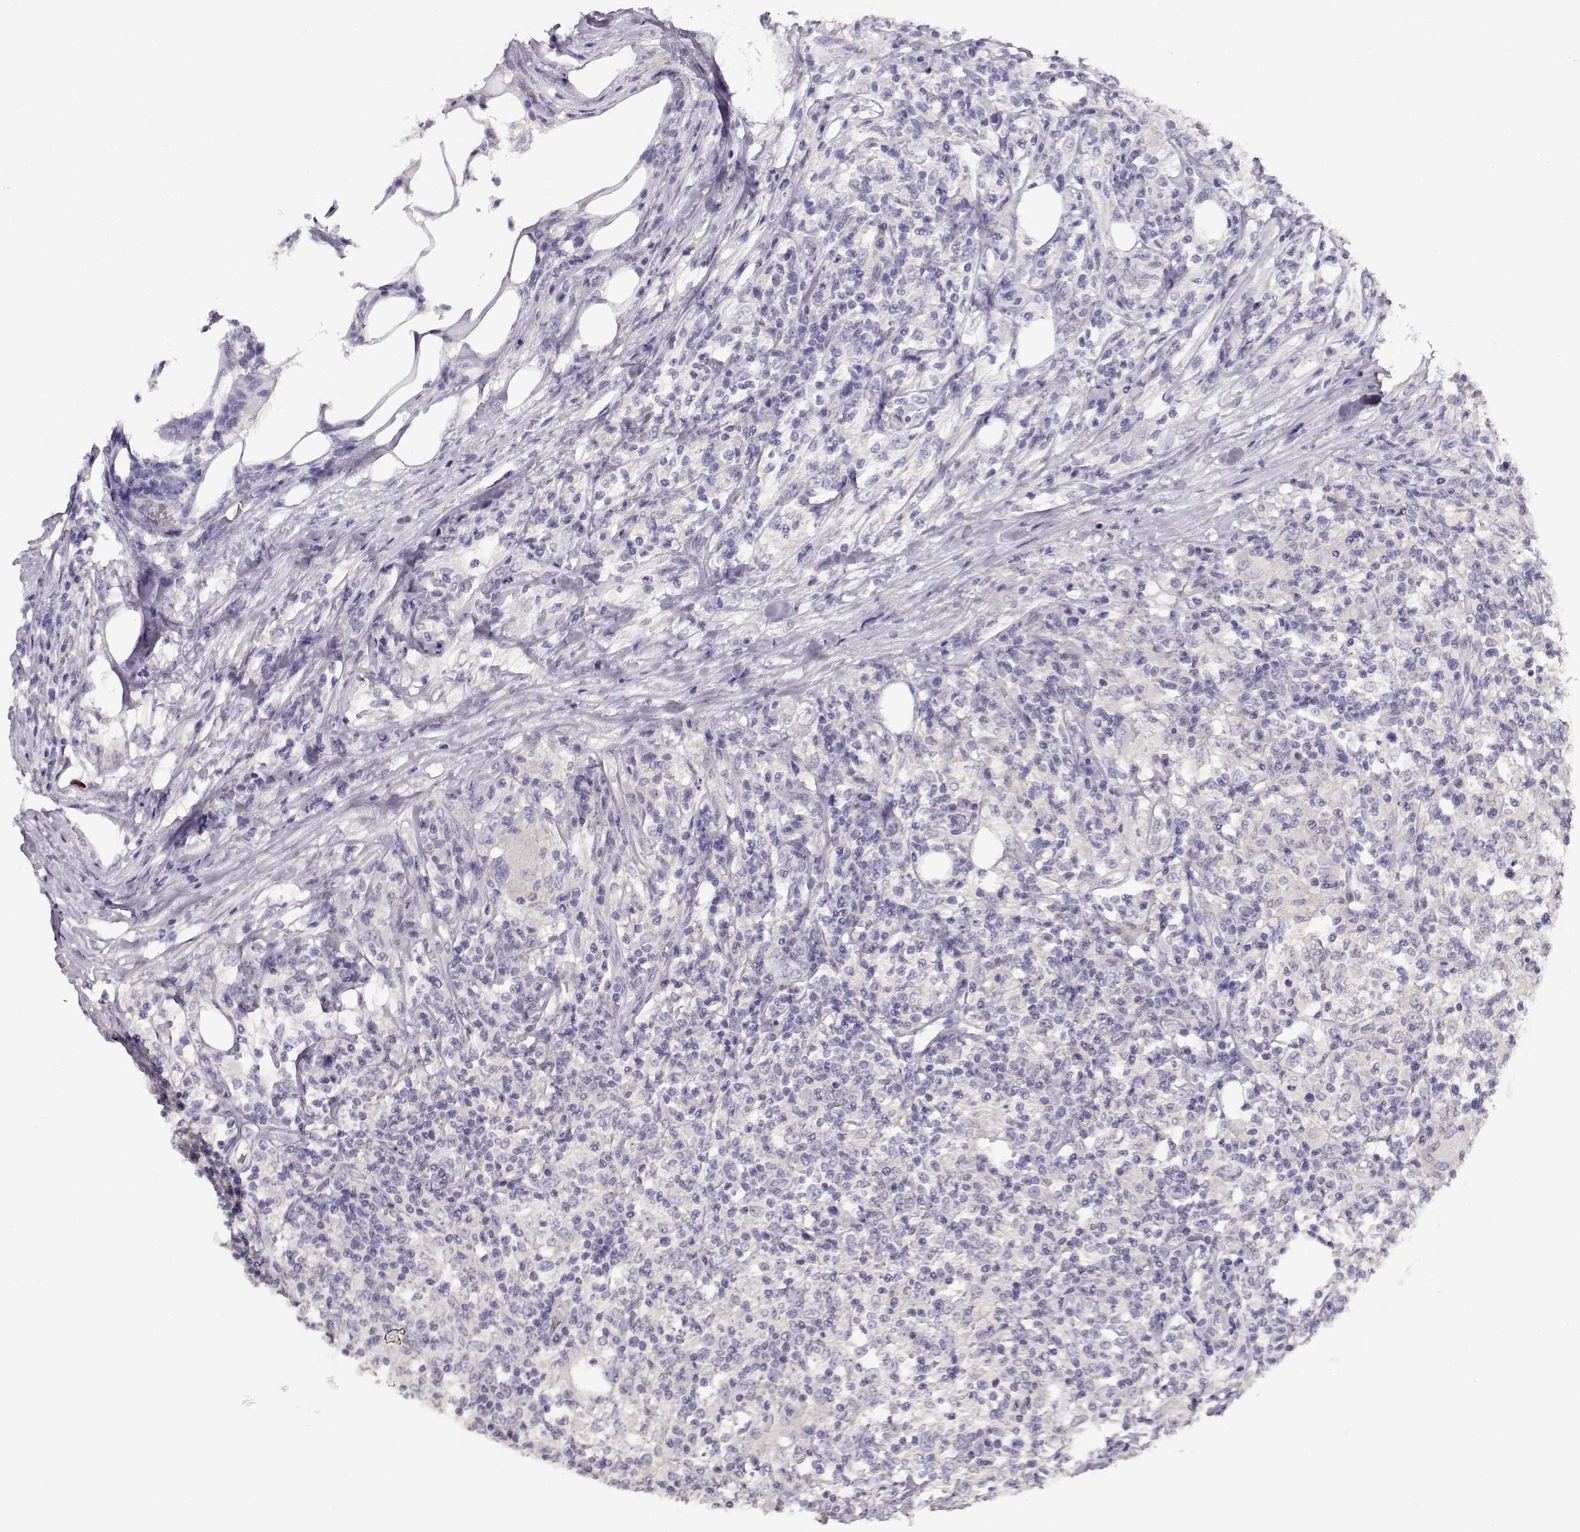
{"staining": {"intensity": "negative", "quantity": "none", "location": "none"}, "tissue": "lymphoma", "cell_type": "Tumor cells", "image_type": "cancer", "snomed": [{"axis": "morphology", "description": "Malignant lymphoma, non-Hodgkin's type, High grade"}, {"axis": "topography", "description": "Lymph node"}], "caption": "IHC photomicrograph of human lymphoma stained for a protein (brown), which displays no expression in tumor cells.", "gene": "NDRG4", "patient": {"sex": "female", "age": 84}}